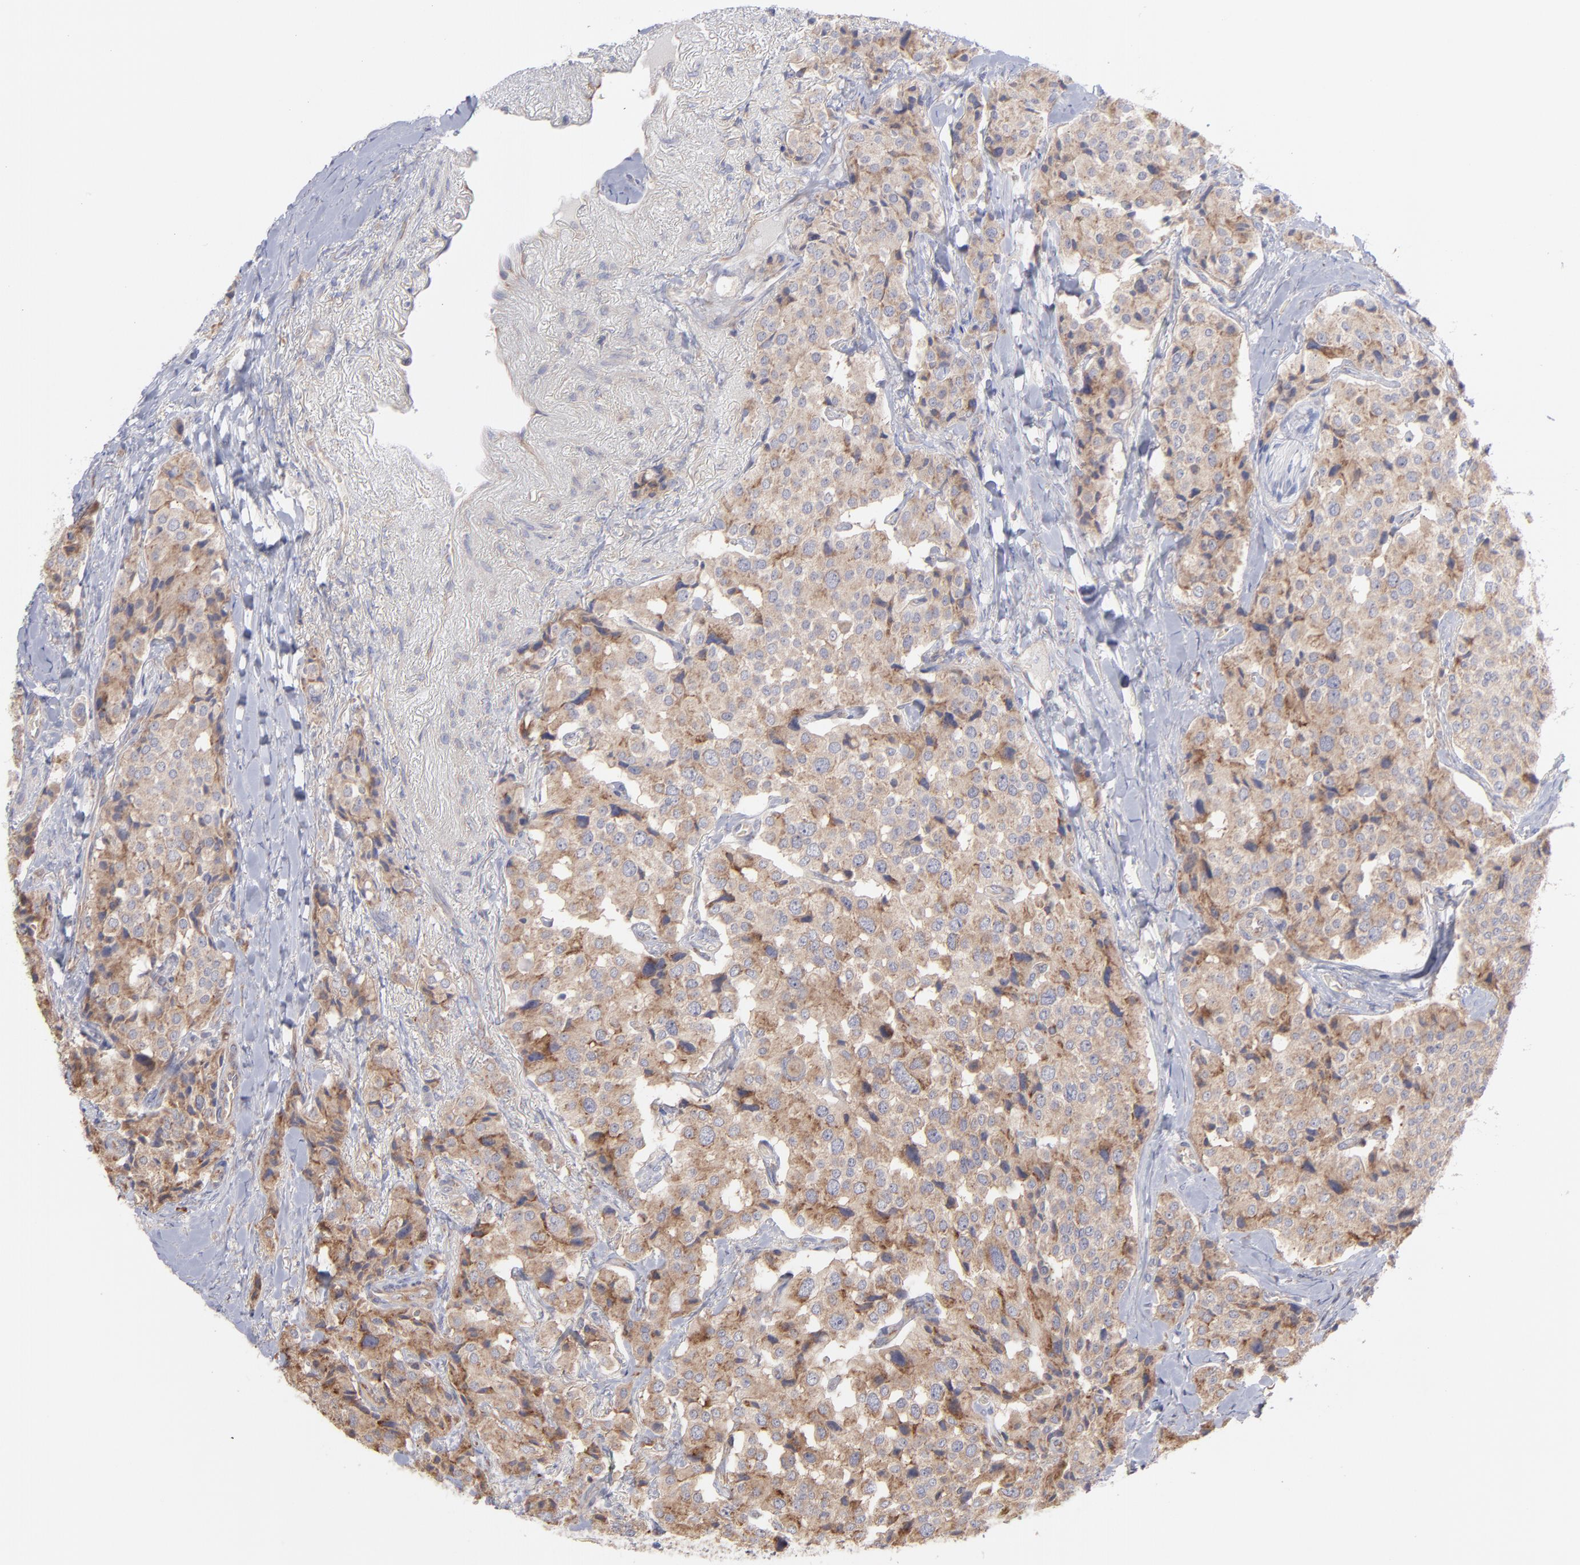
{"staining": {"intensity": "weak", "quantity": ">75%", "location": "cytoplasmic/membranous"}, "tissue": "carcinoid", "cell_type": "Tumor cells", "image_type": "cancer", "snomed": [{"axis": "morphology", "description": "Carcinoid, malignant, NOS"}, {"axis": "topography", "description": "Colon"}], "caption": "Human carcinoid (malignant) stained for a protein (brown) shows weak cytoplasmic/membranous positive expression in about >75% of tumor cells.", "gene": "RPLP0", "patient": {"sex": "female", "age": 61}}